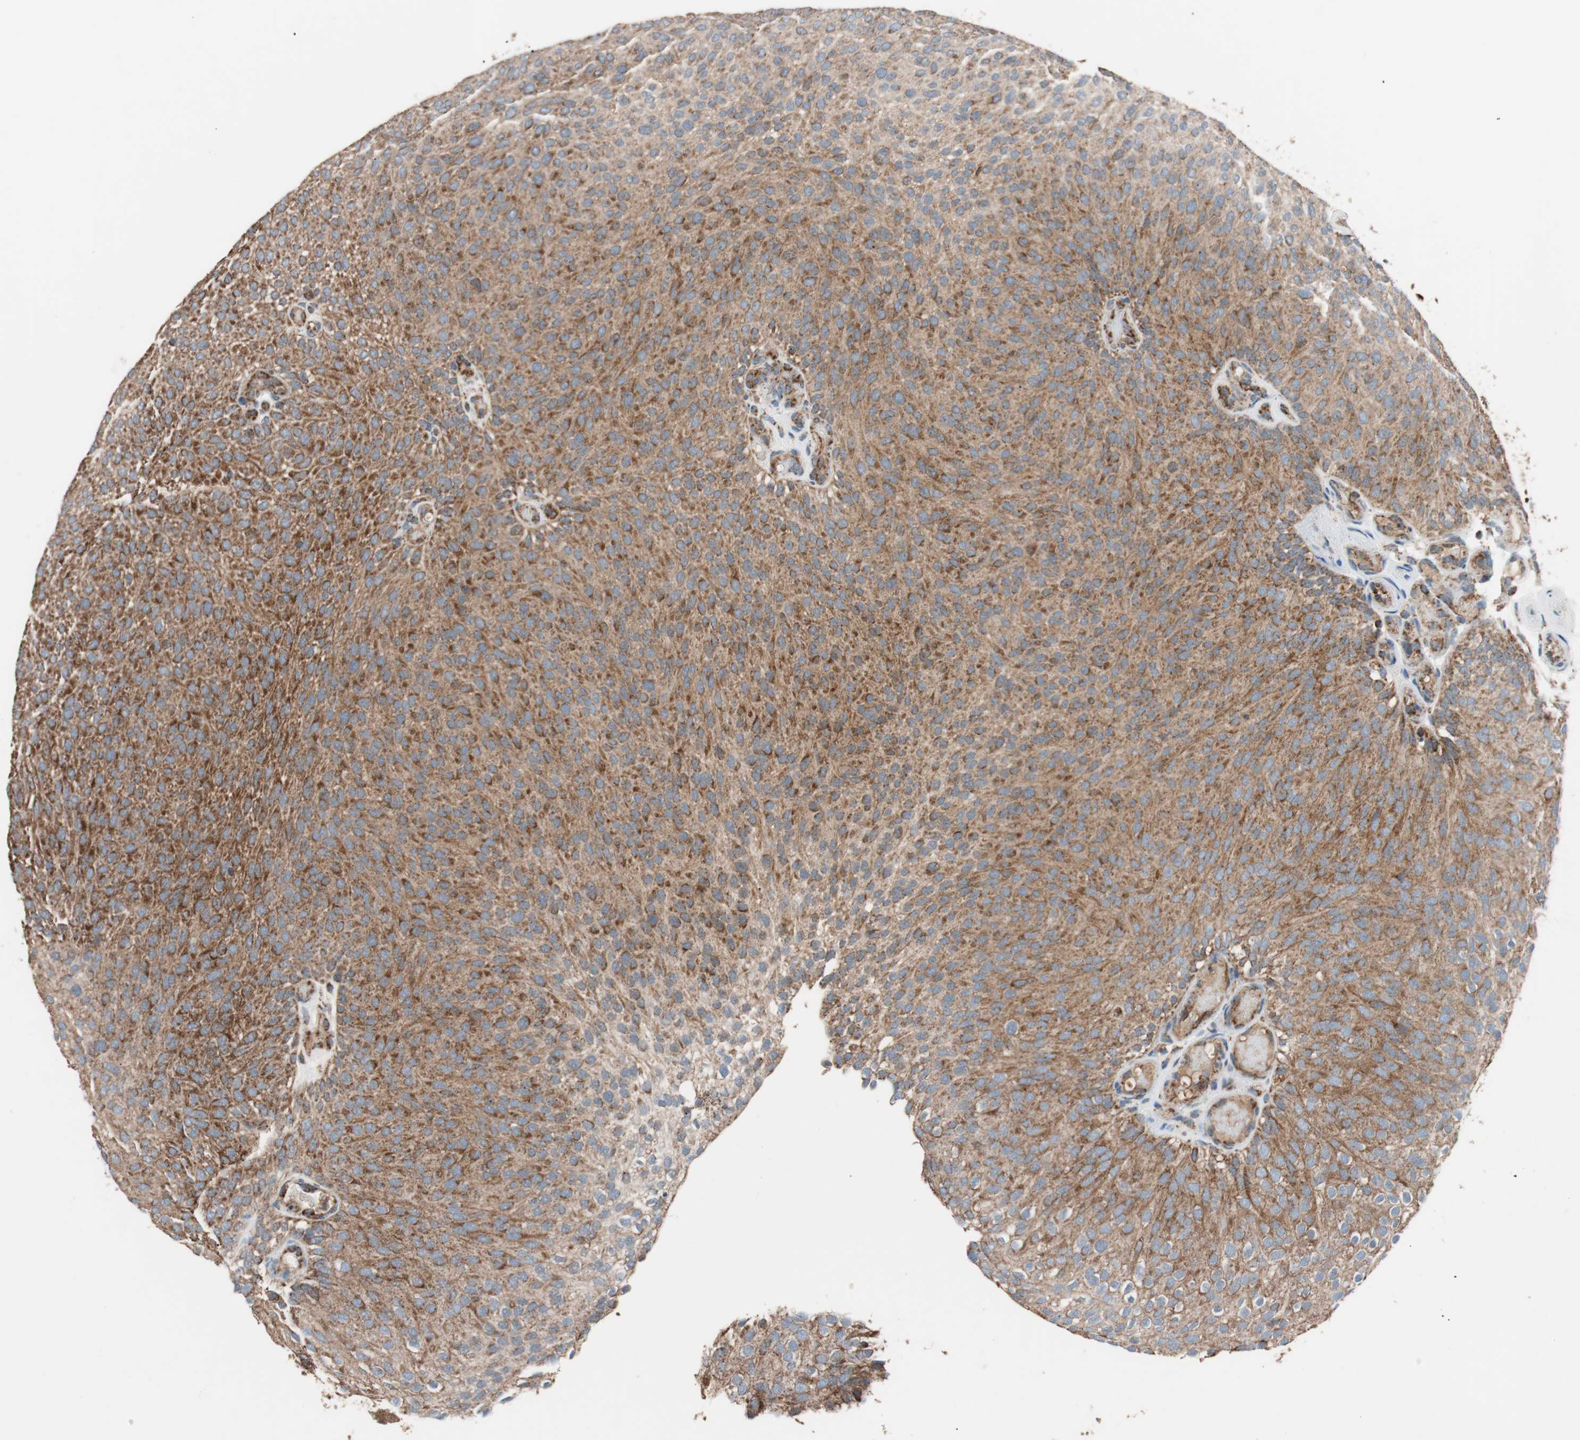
{"staining": {"intensity": "strong", "quantity": ">75%", "location": "cytoplasmic/membranous"}, "tissue": "urothelial cancer", "cell_type": "Tumor cells", "image_type": "cancer", "snomed": [{"axis": "morphology", "description": "Urothelial carcinoma, Low grade"}, {"axis": "topography", "description": "Urinary bladder"}], "caption": "About >75% of tumor cells in urothelial carcinoma (low-grade) demonstrate strong cytoplasmic/membranous protein staining as visualized by brown immunohistochemical staining.", "gene": "PITRM1", "patient": {"sex": "male", "age": 78}}